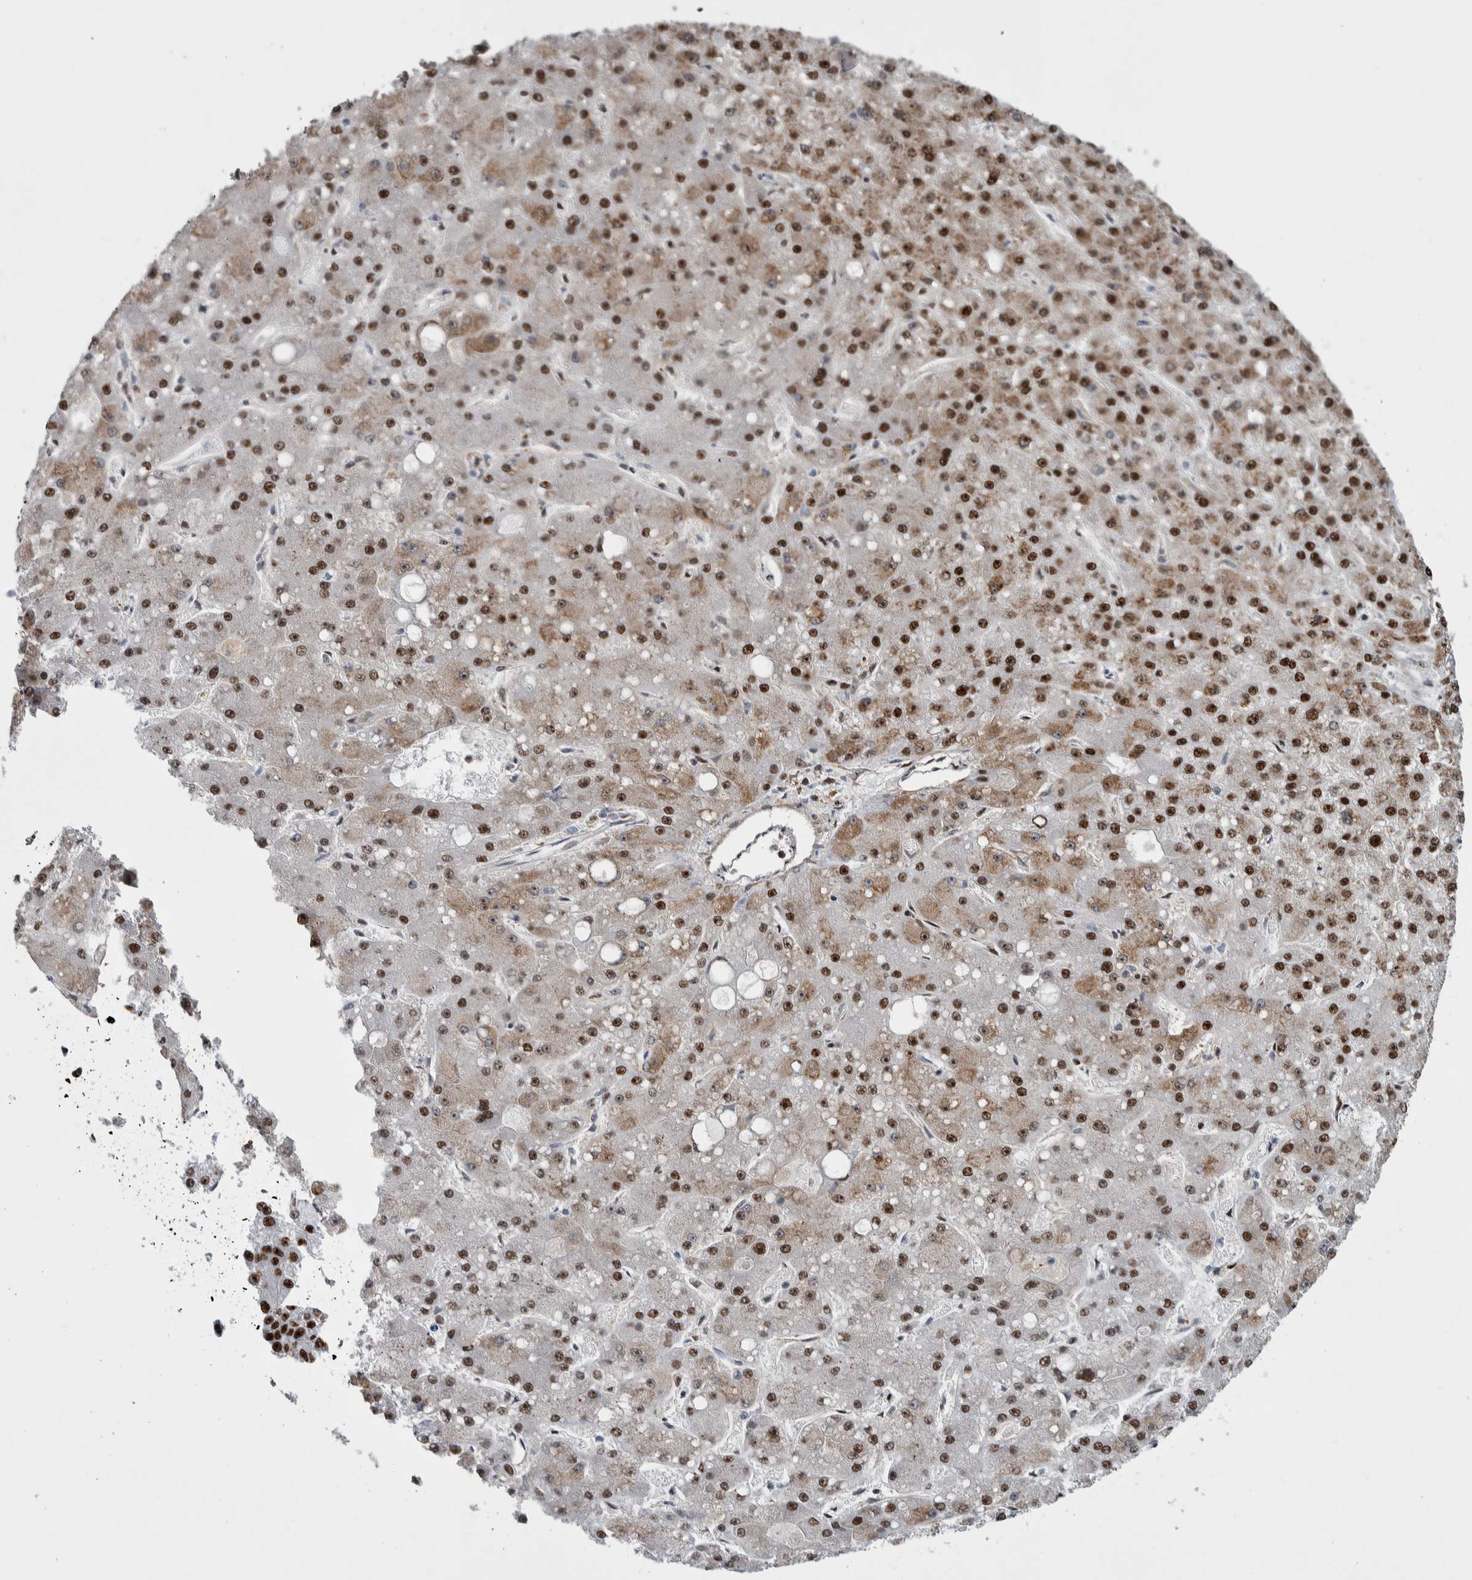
{"staining": {"intensity": "strong", "quantity": ">75%", "location": "cytoplasmic/membranous,nuclear"}, "tissue": "liver cancer", "cell_type": "Tumor cells", "image_type": "cancer", "snomed": [{"axis": "morphology", "description": "Carcinoma, Hepatocellular, NOS"}, {"axis": "topography", "description": "Liver"}], "caption": "Immunohistochemistry (IHC) of human liver cancer shows high levels of strong cytoplasmic/membranous and nuclear expression in approximately >75% of tumor cells.", "gene": "NCL", "patient": {"sex": "male", "age": 67}}